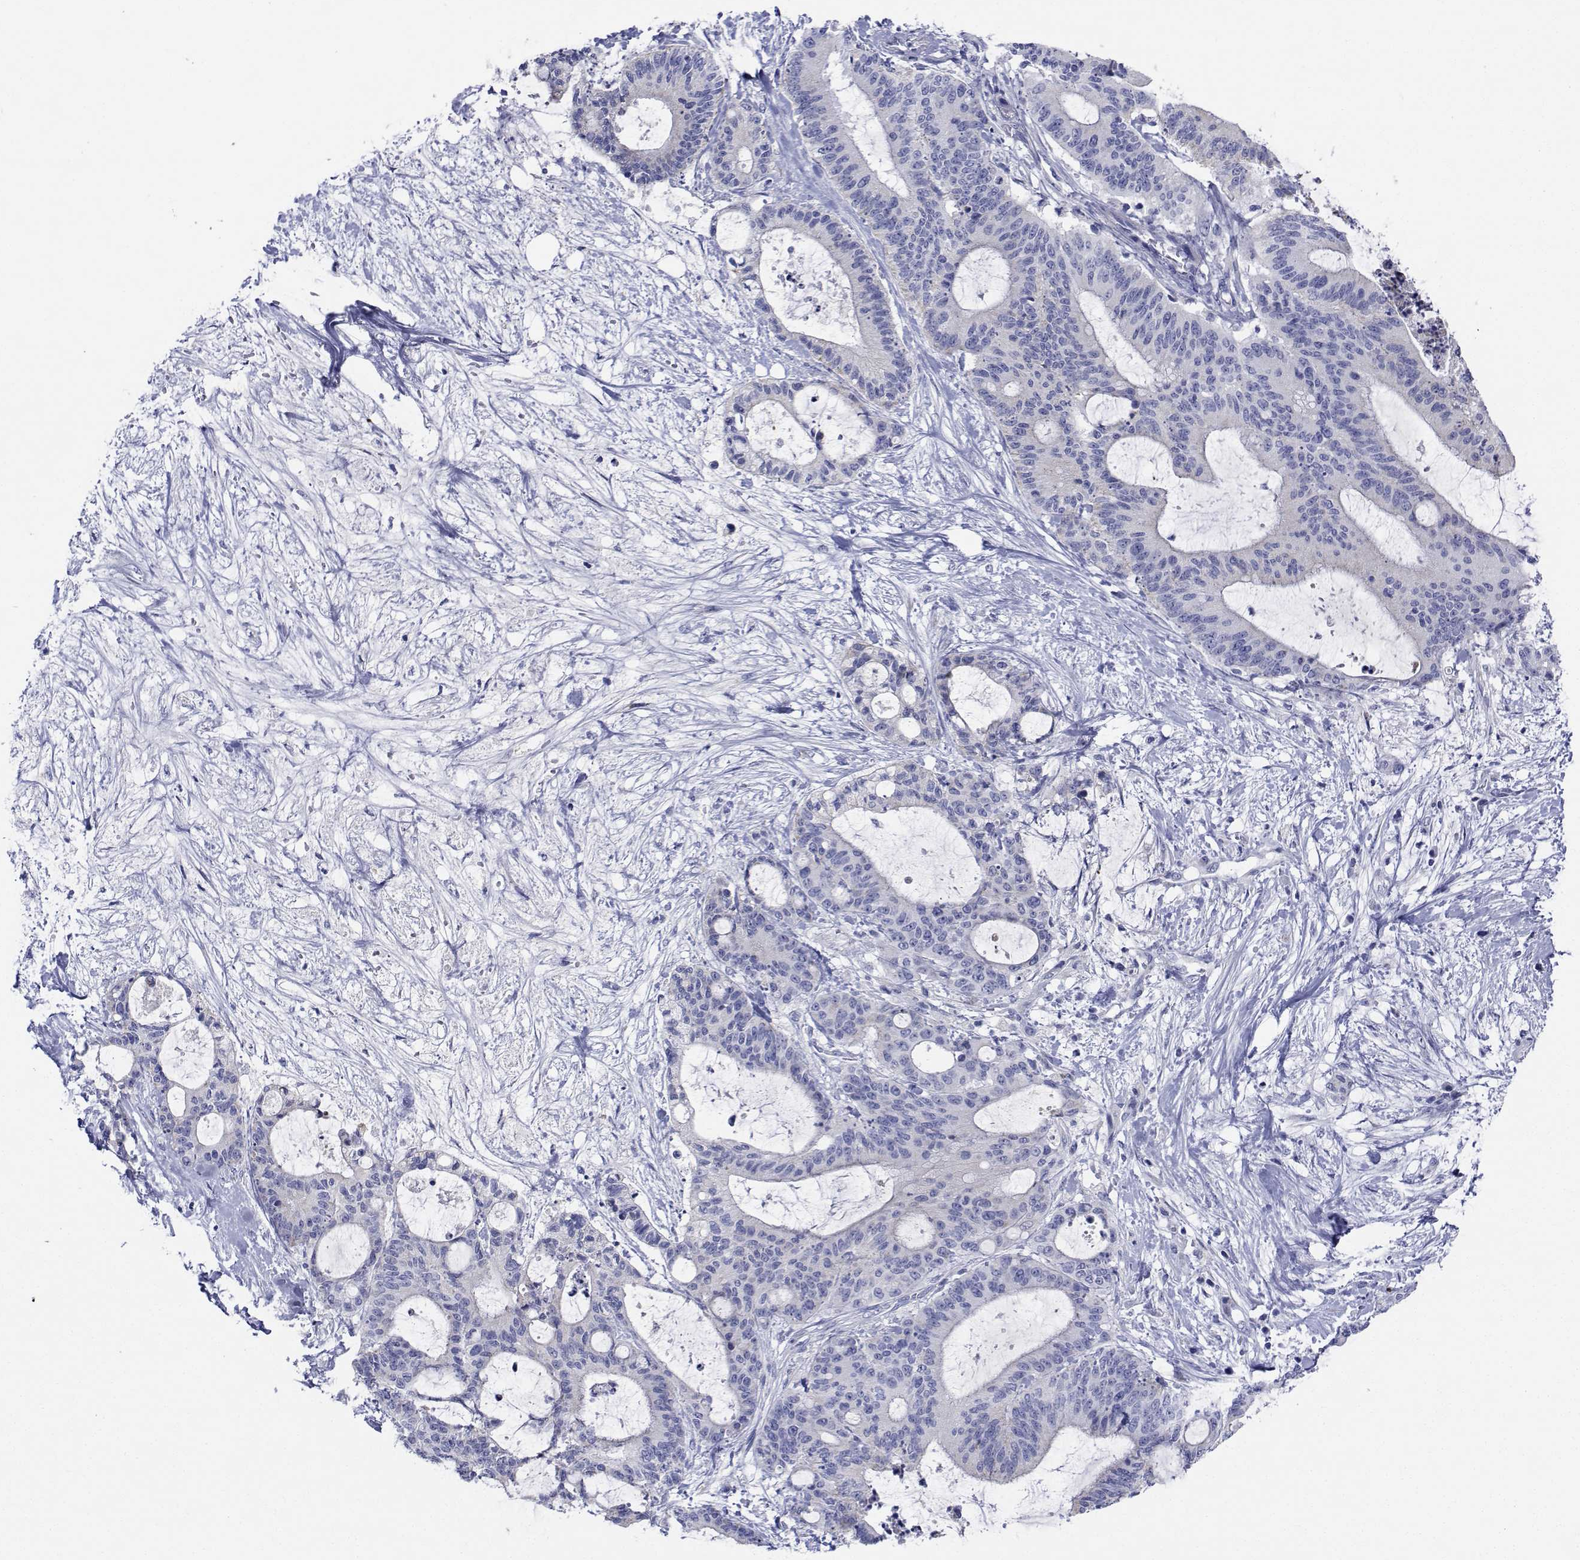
{"staining": {"intensity": "negative", "quantity": "none", "location": "none"}, "tissue": "liver cancer", "cell_type": "Tumor cells", "image_type": "cancer", "snomed": [{"axis": "morphology", "description": "Cholangiocarcinoma"}, {"axis": "topography", "description": "Liver"}], "caption": "Tumor cells are negative for protein expression in human cholangiocarcinoma (liver).", "gene": "CDHR3", "patient": {"sex": "female", "age": 73}}